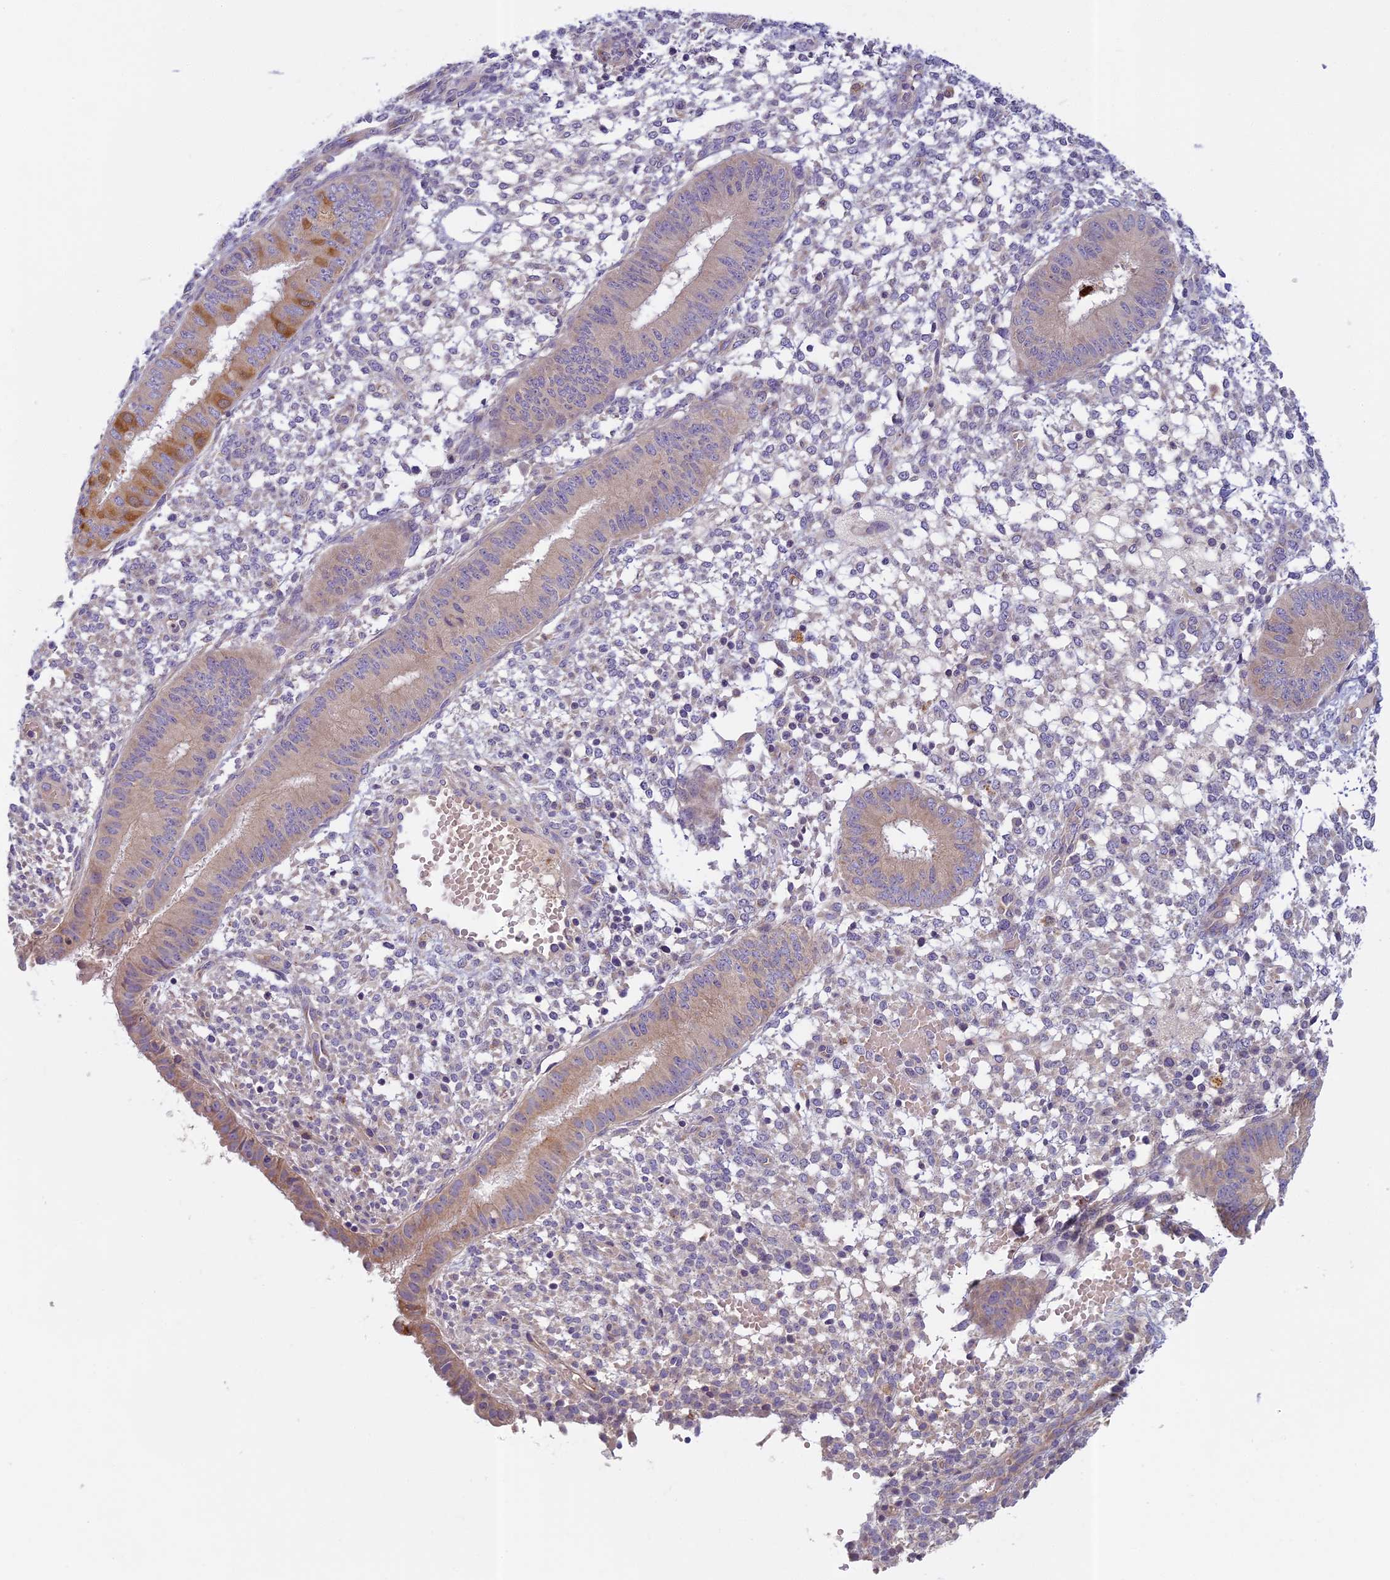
{"staining": {"intensity": "negative", "quantity": "none", "location": "none"}, "tissue": "endometrium", "cell_type": "Cells in endometrial stroma", "image_type": "normal", "snomed": [{"axis": "morphology", "description": "Normal tissue, NOS"}, {"axis": "topography", "description": "Endometrium"}], "caption": "There is no significant staining in cells in endometrial stroma of endometrium. (Brightfield microscopy of DAB (3,3'-diaminobenzidine) IHC at high magnification).", "gene": "SEMA7A", "patient": {"sex": "female", "age": 49}}